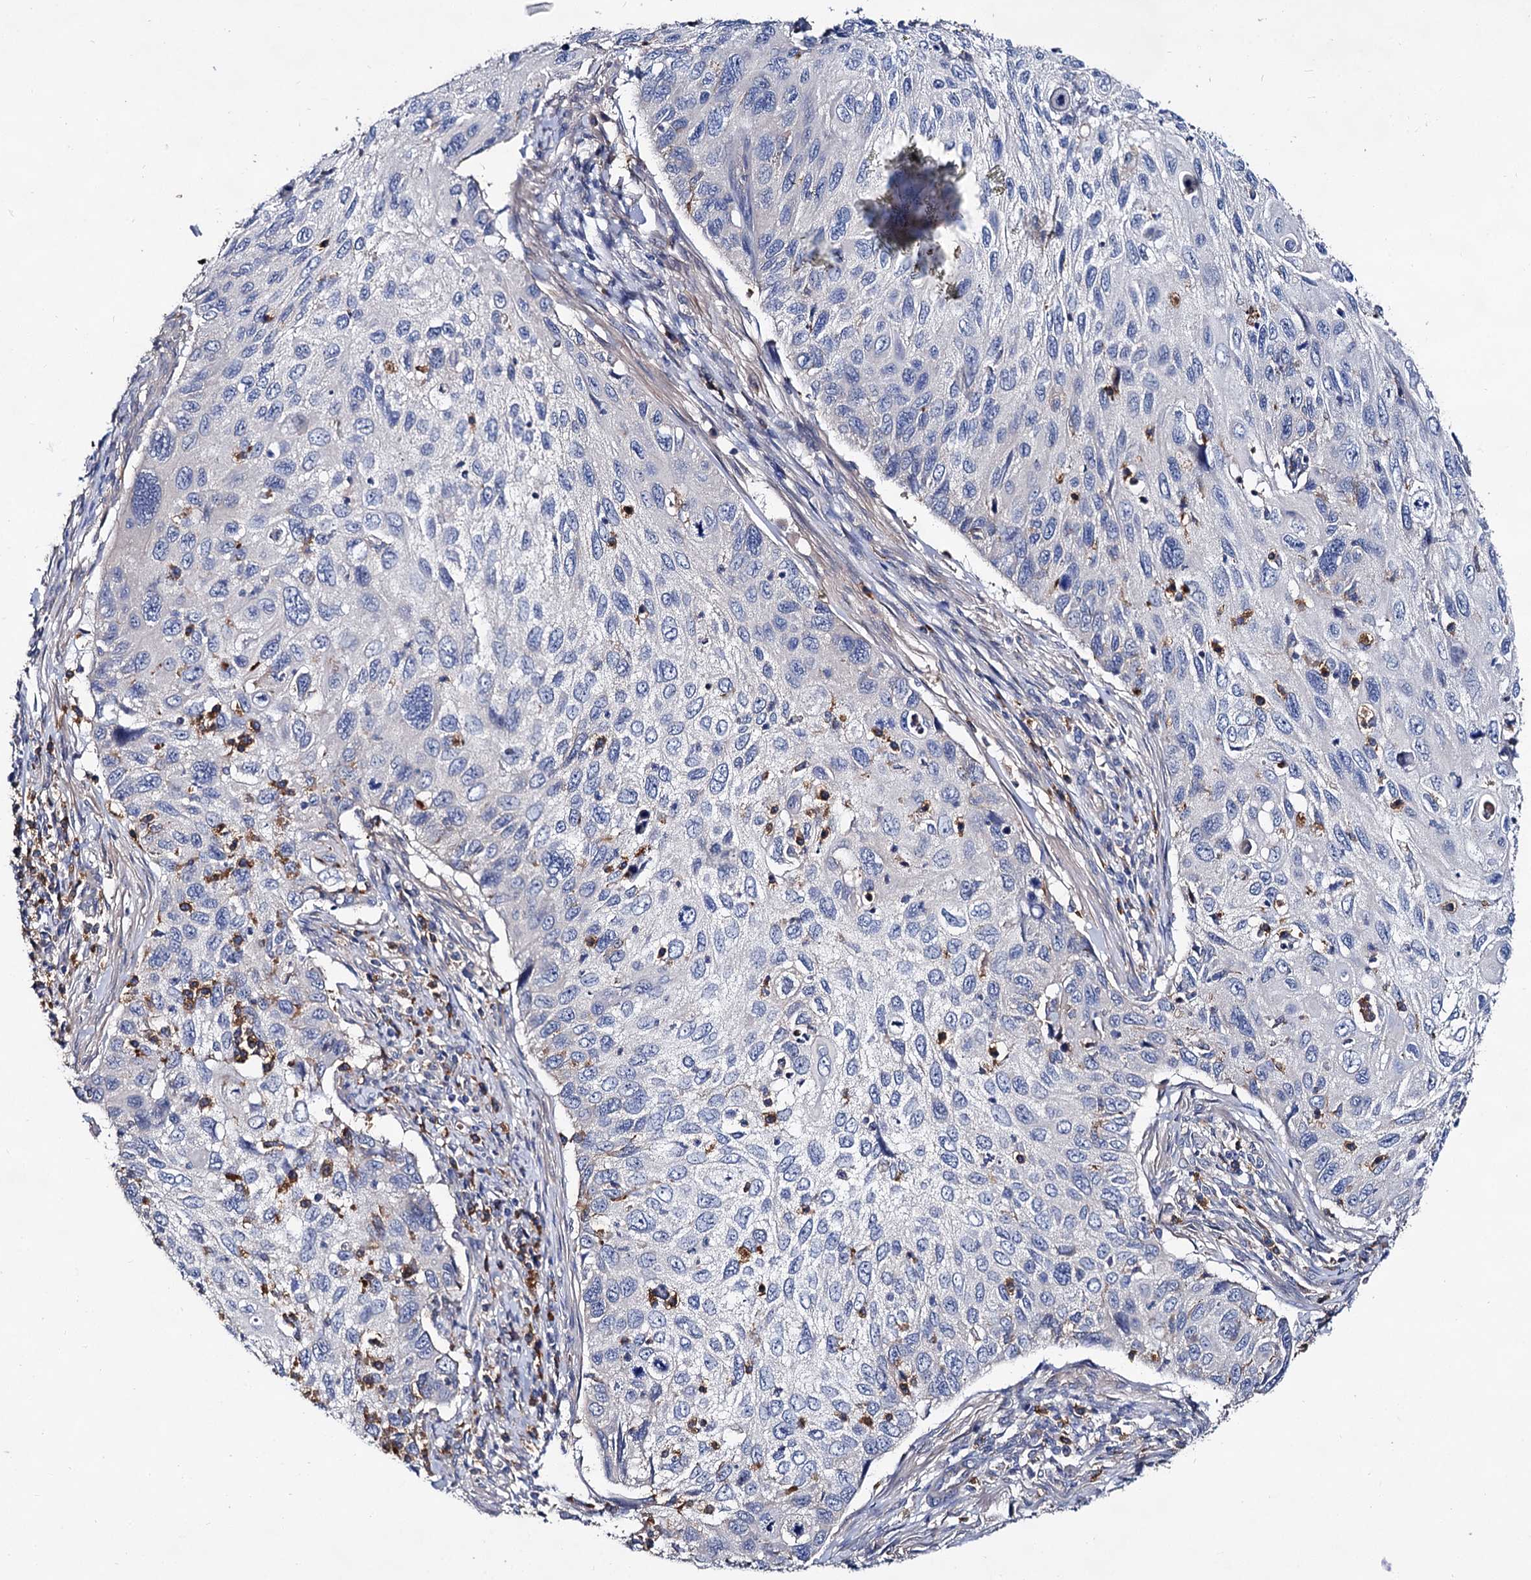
{"staining": {"intensity": "negative", "quantity": "none", "location": "none"}, "tissue": "cervical cancer", "cell_type": "Tumor cells", "image_type": "cancer", "snomed": [{"axis": "morphology", "description": "Squamous cell carcinoma, NOS"}, {"axis": "topography", "description": "Cervix"}], "caption": "Tumor cells show no significant protein positivity in cervical cancer (squamous cell carcinoma).", "gene": "HVCN1", "patient": {"sex": "female", "age": 70}}